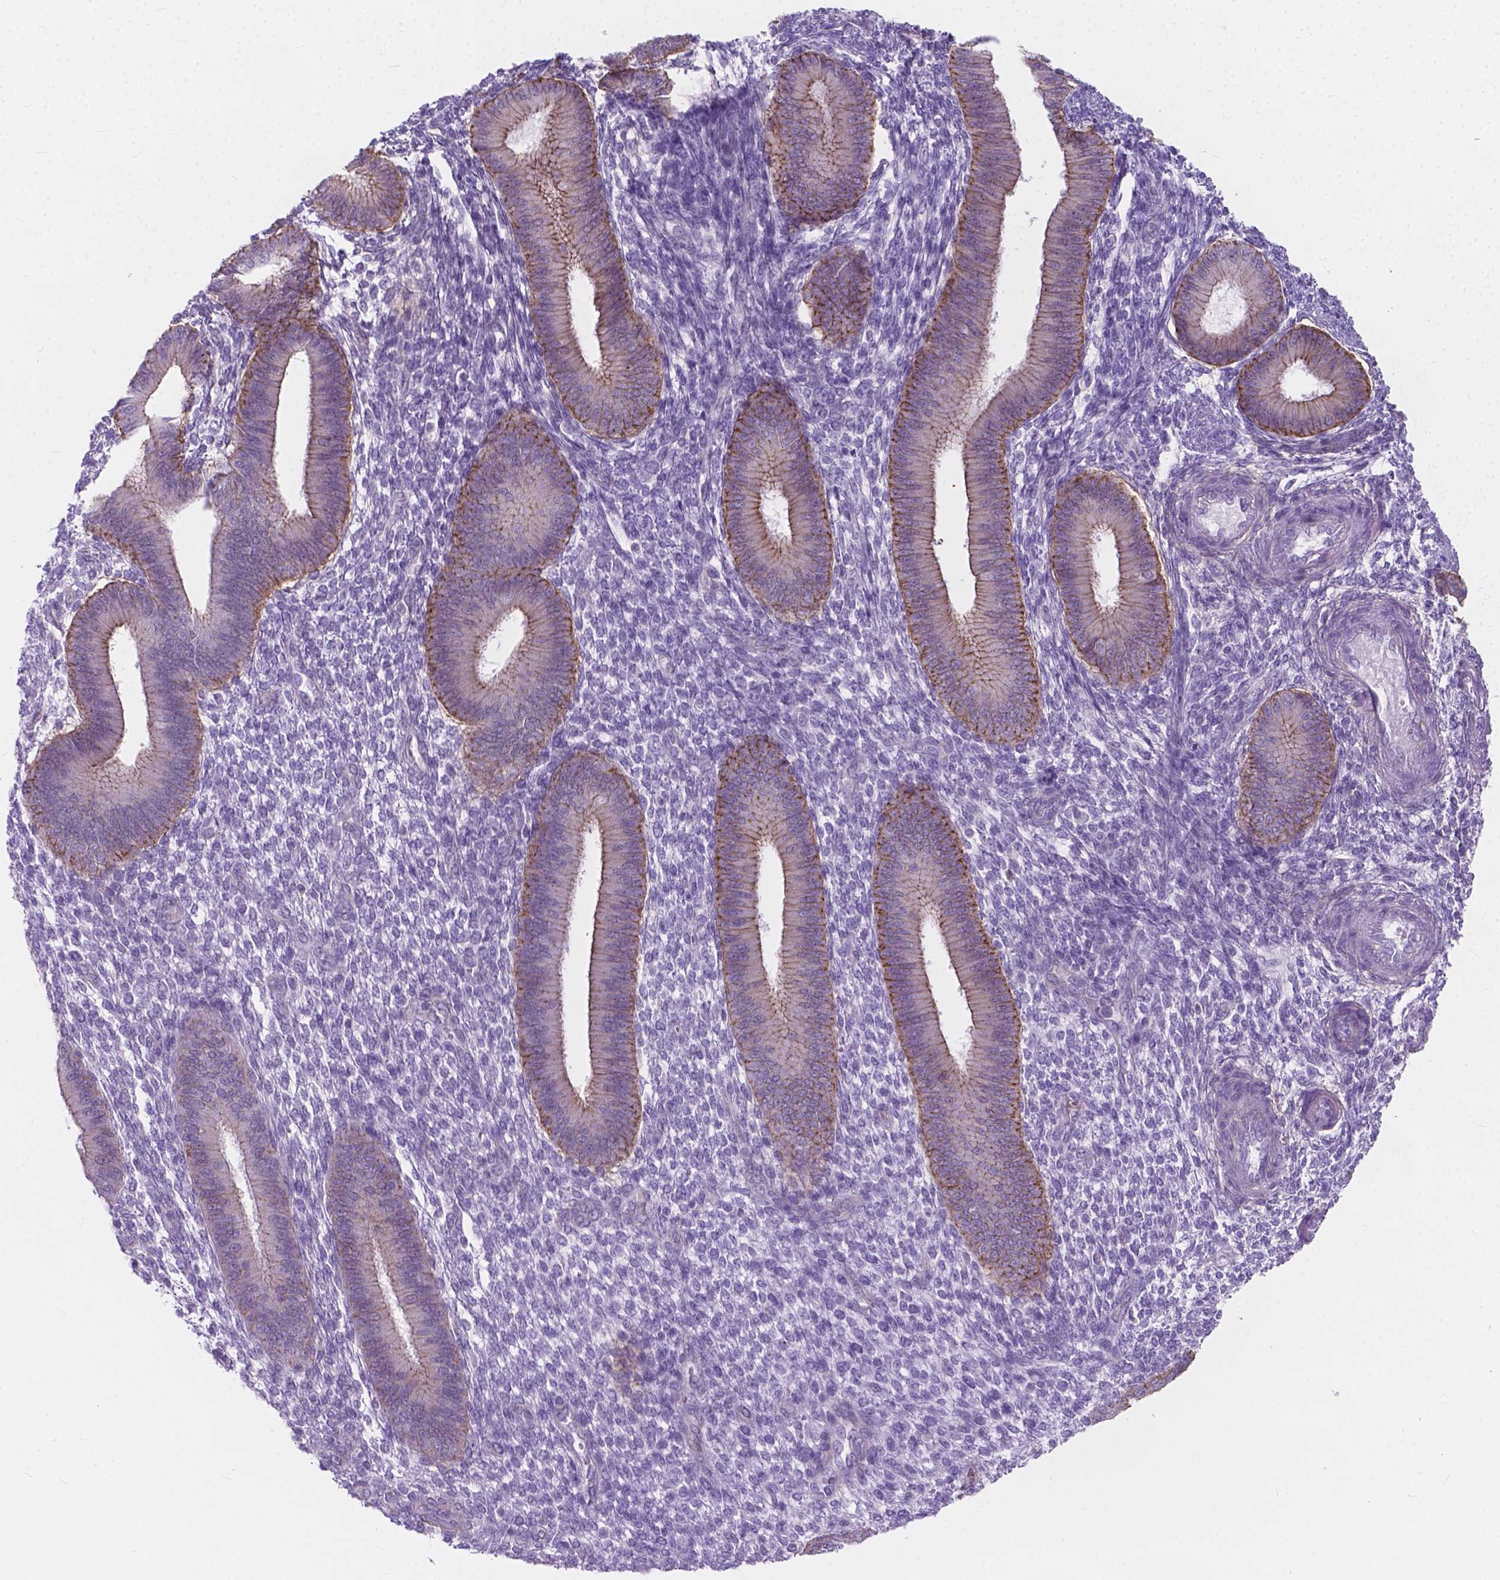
{"staining": {"intensity": "negative", "quantity": "none", "location": "none"}, "tissue": "endometrium", "cell_type": "Cells in endometrial stroma", "image_type": "normal", "snomed": [{"axis": "morphology", "description": "Normal tissue, NOS"}, {"axis": "topography", "description": "Endometrium"}], "caption": "A histopathology image of endometrium stained for a protein reveals no brown staining in cells in endometrial stroma. (DAB (3,3'-diaminobenzidine) immunohistochemistry visualized using brightfield microscopy, high magnification).", "gene": "KIAA0040", "patient": {"sex": "female", "age": 39}}